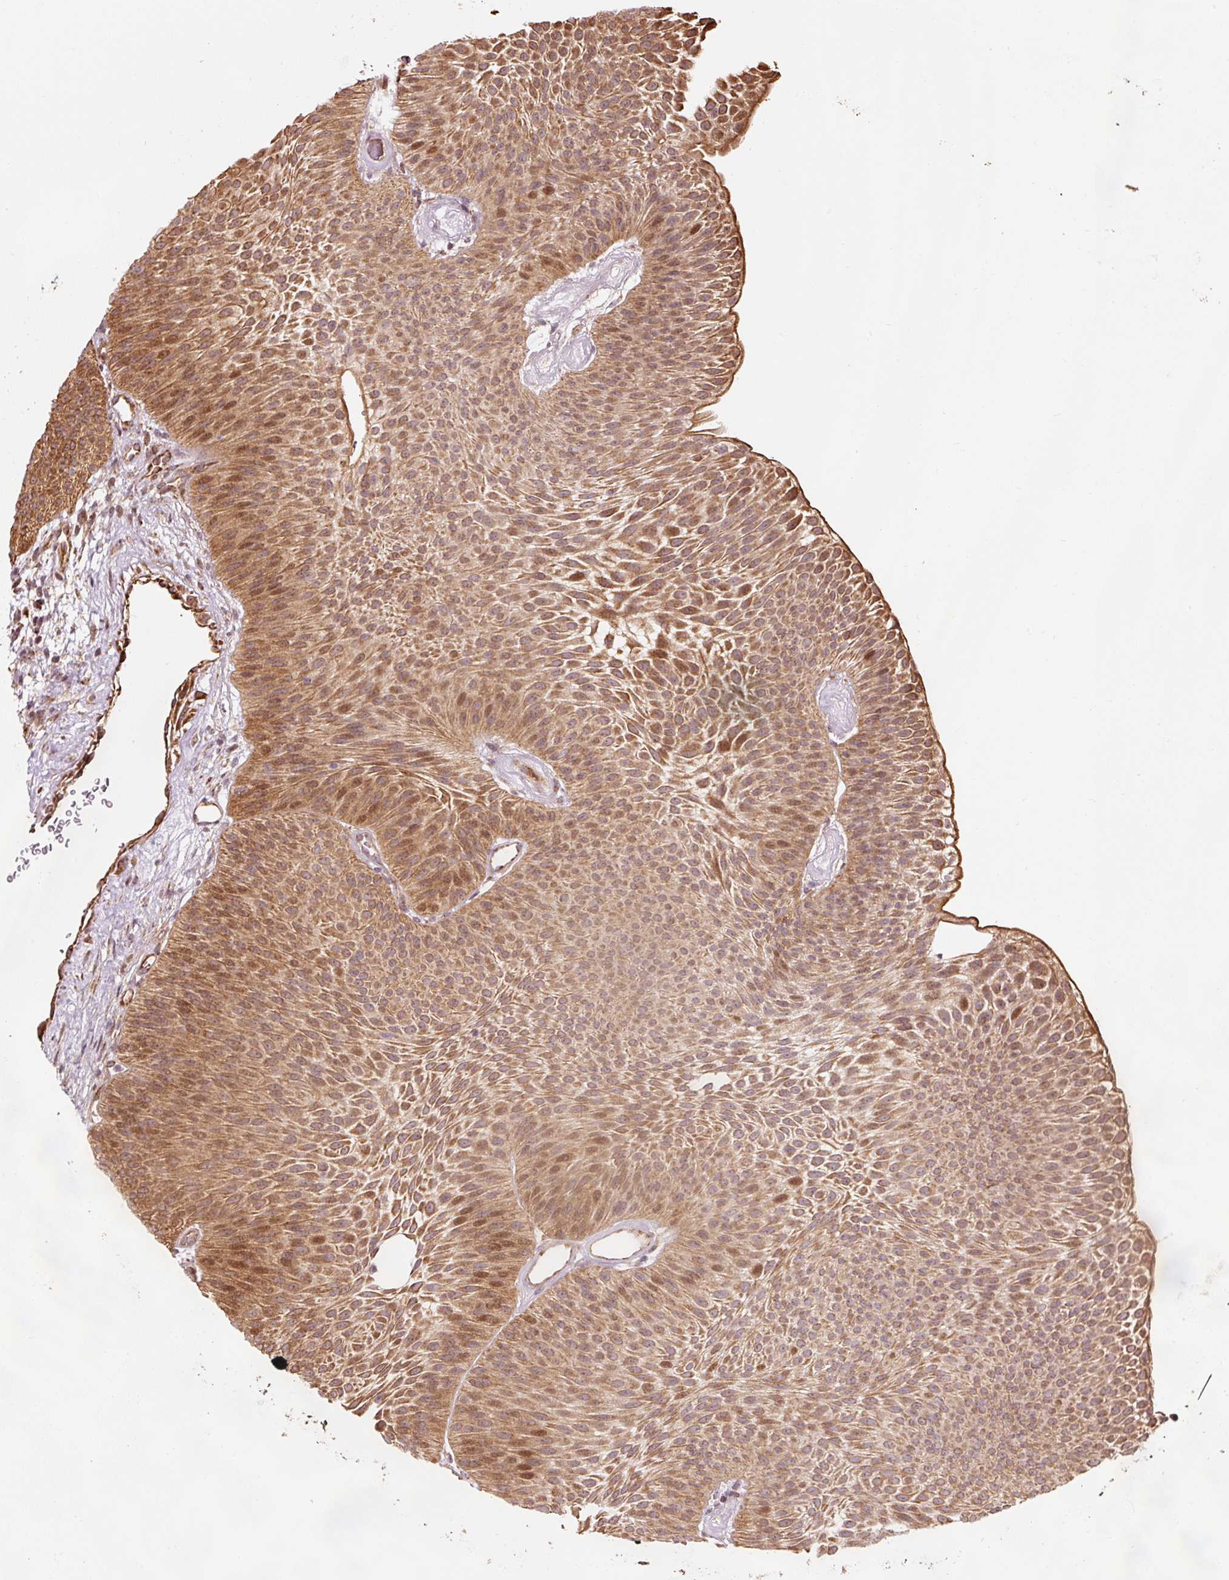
{"staining": {"intensity": "strong", "quantity": ">75%", "location": "cytoplasmic/membranous,nuclear"}, "tissue": "urothelial cancer", "cell_type": "Tumor cells", "image_type": "cancer", "snomed": [{"axis": "morphology", "description": "Urothelial carcinoma, Low grade"}, {"axis": "topography", "description": "Urinary bladder"}], "caption": "Urothelial carcinoma (low-grade) stained for a protein shows strong cytoplasmic/membranous and nuclear positivity in tumor cells.", "gene": "ETF1", "patient": {"sex": "female", "age": 60}}